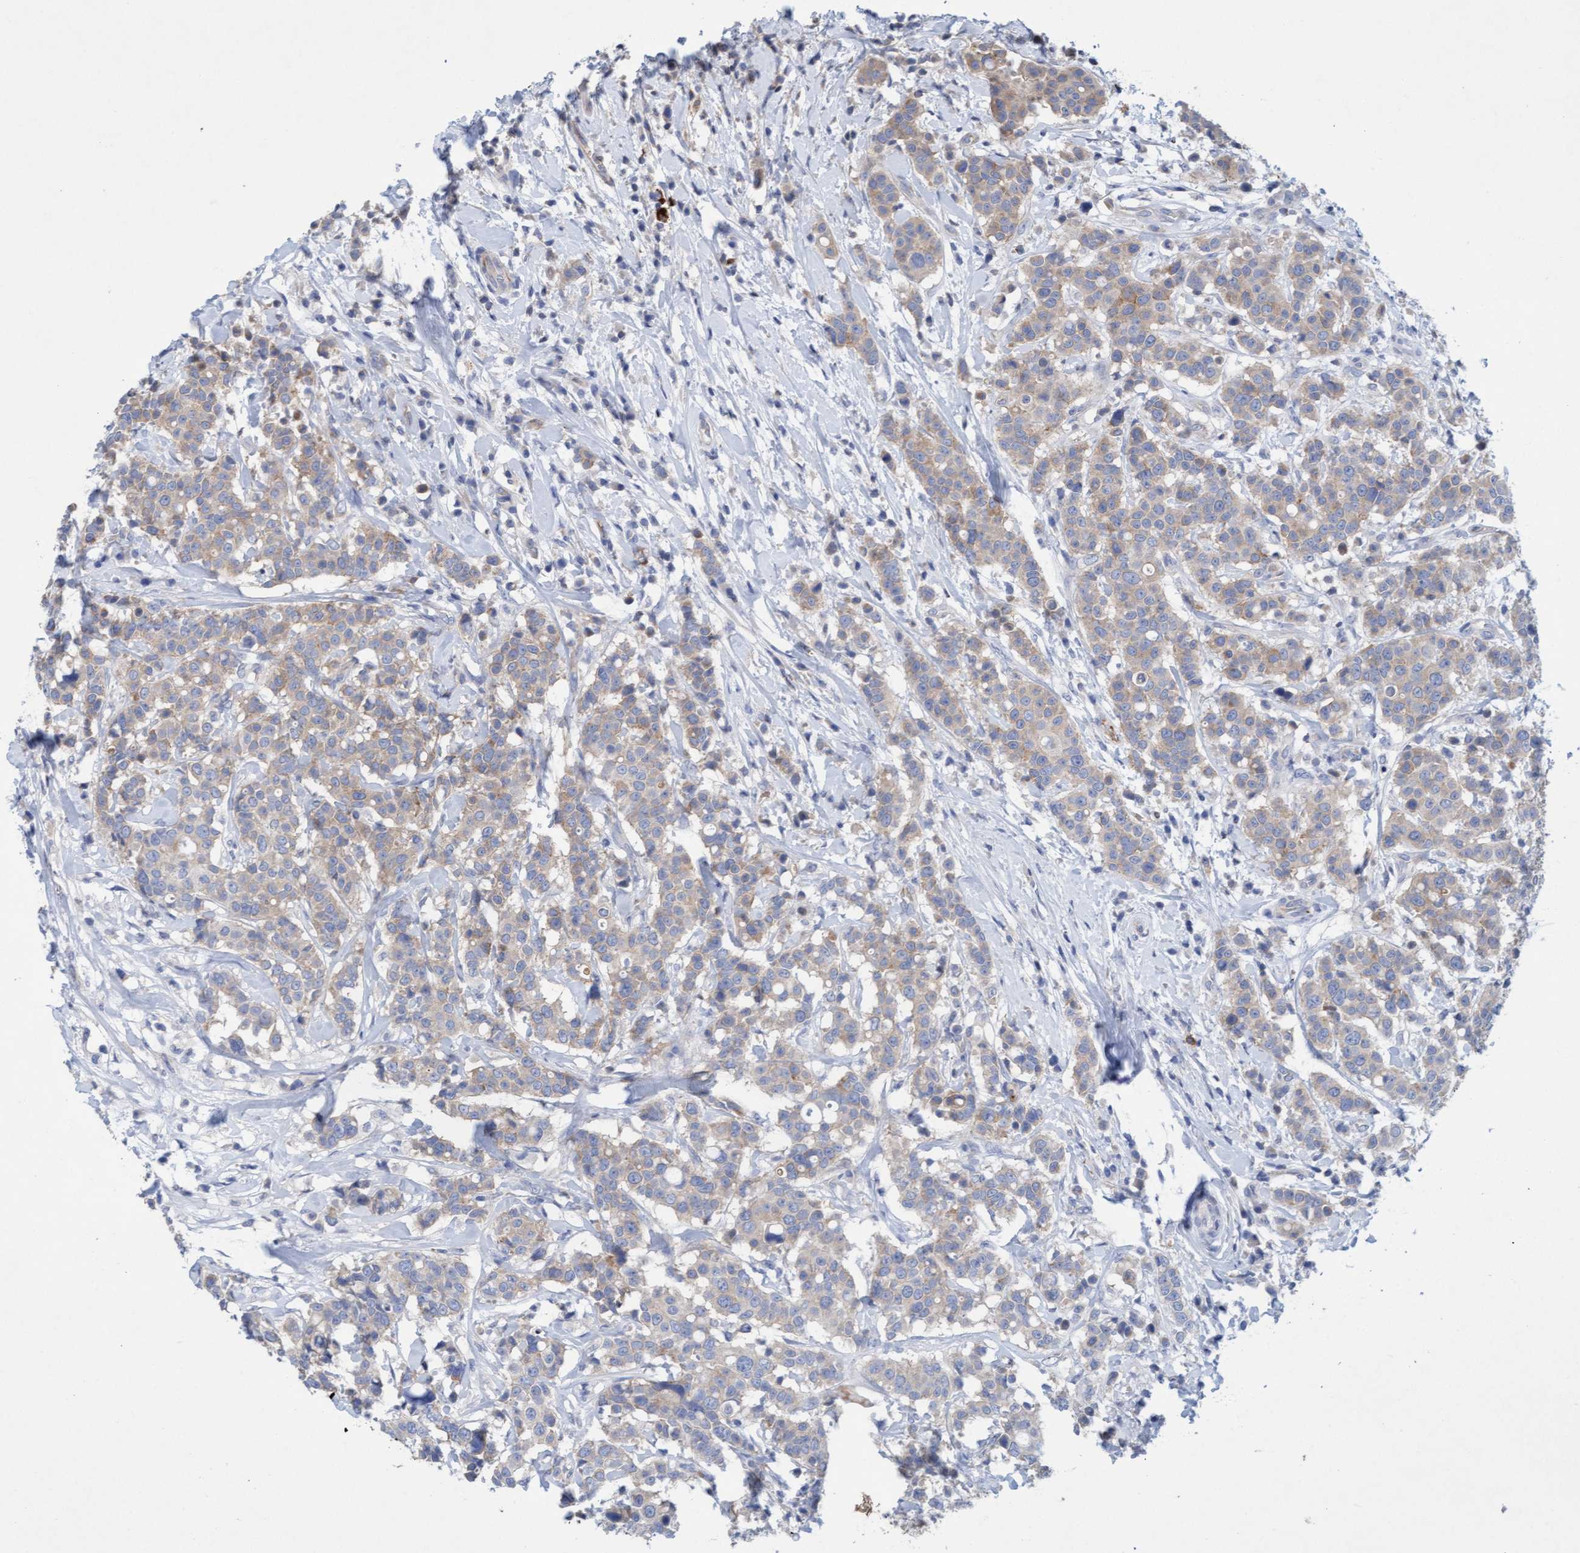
{"staining": {"intensity": "weak", "quantity": ">75%", "location": "cytoplasmic/membranous"}, "tissue": "breast cancer", "cell_type": "Tumor cells", "image_type": "cancer", "snomed": [{"axis": "morphology", "description": "Duct carcinoma"}, {"axis": "topography", "description": "Breast"}], "caption": "Immunohistochemistry (IHC) histopathology image of human breast cancer (intraductal carcinoma) stained for a protein (brown), which displays low levels of weak cytoplasmic/membranous expression in approximately >75% of tumor cells.", "gene": "SIGIRR", "patient": {"sex": "female", "age": 27}}